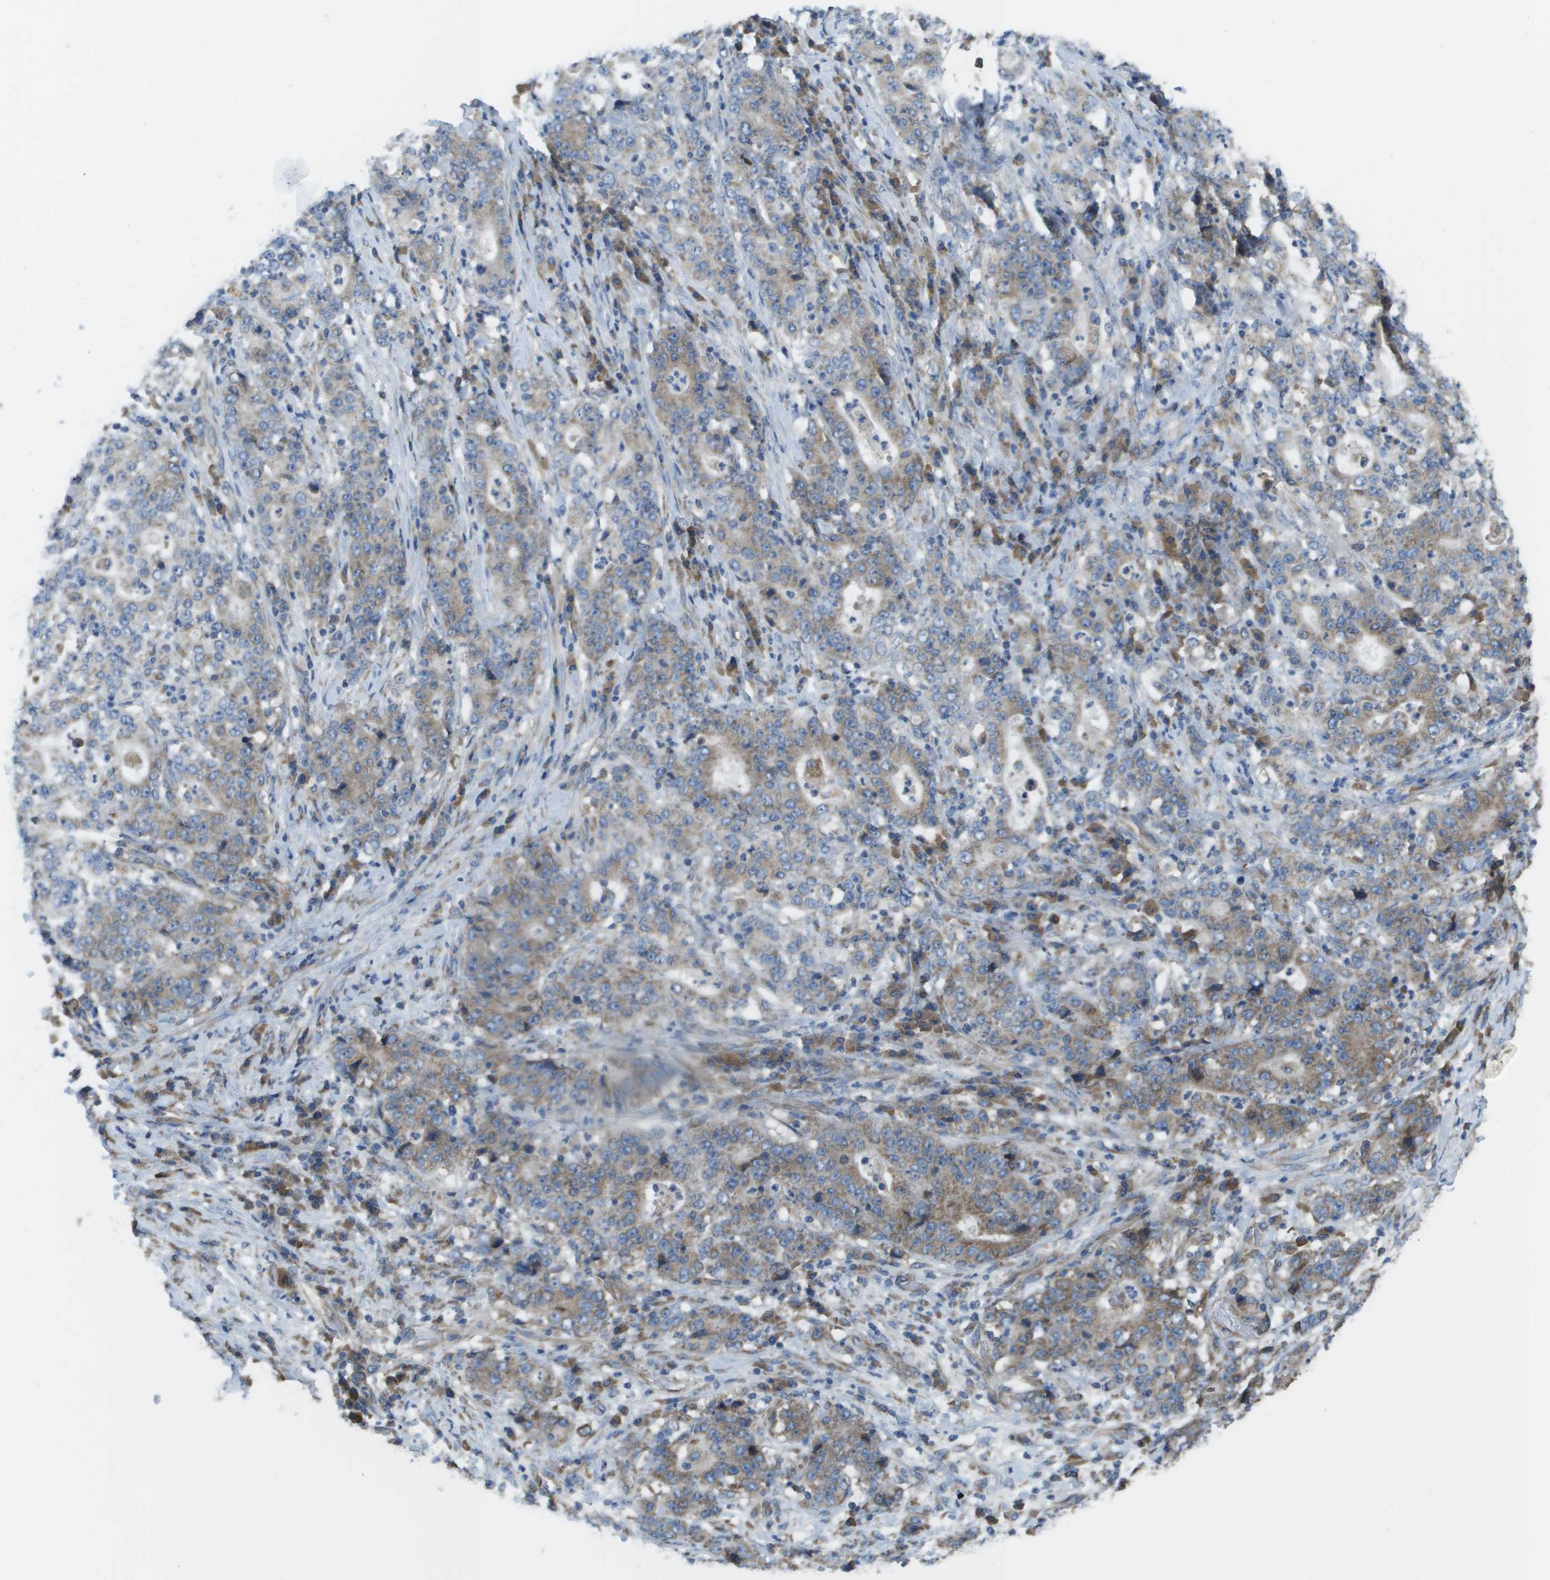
{"staining": {"intensity": "weak", "quantity": ">75%", "location": "cytoplasmic/membranous"}, "tissue": "stomach cancer", "cell_type": "Tumor cells", "image_type": "cancer", "snomed": [{"axis": "morphology", "description": "Normal tissue, NOS"}, {"axis": "morphology", "description": "Adenocarcinoma, NOS"}, {"axis": "topography", "description": "Stomach, upper"}, {"axis": "topography", "description": "Stomach"}], "caption": "A brown stain labels weak cytoplasmic/membranous expression of a protein in human adenocarcinoma (stomach) tumor cells.", "gene": "CLCN2", "patient": {"sex": "male", "age": 59}}